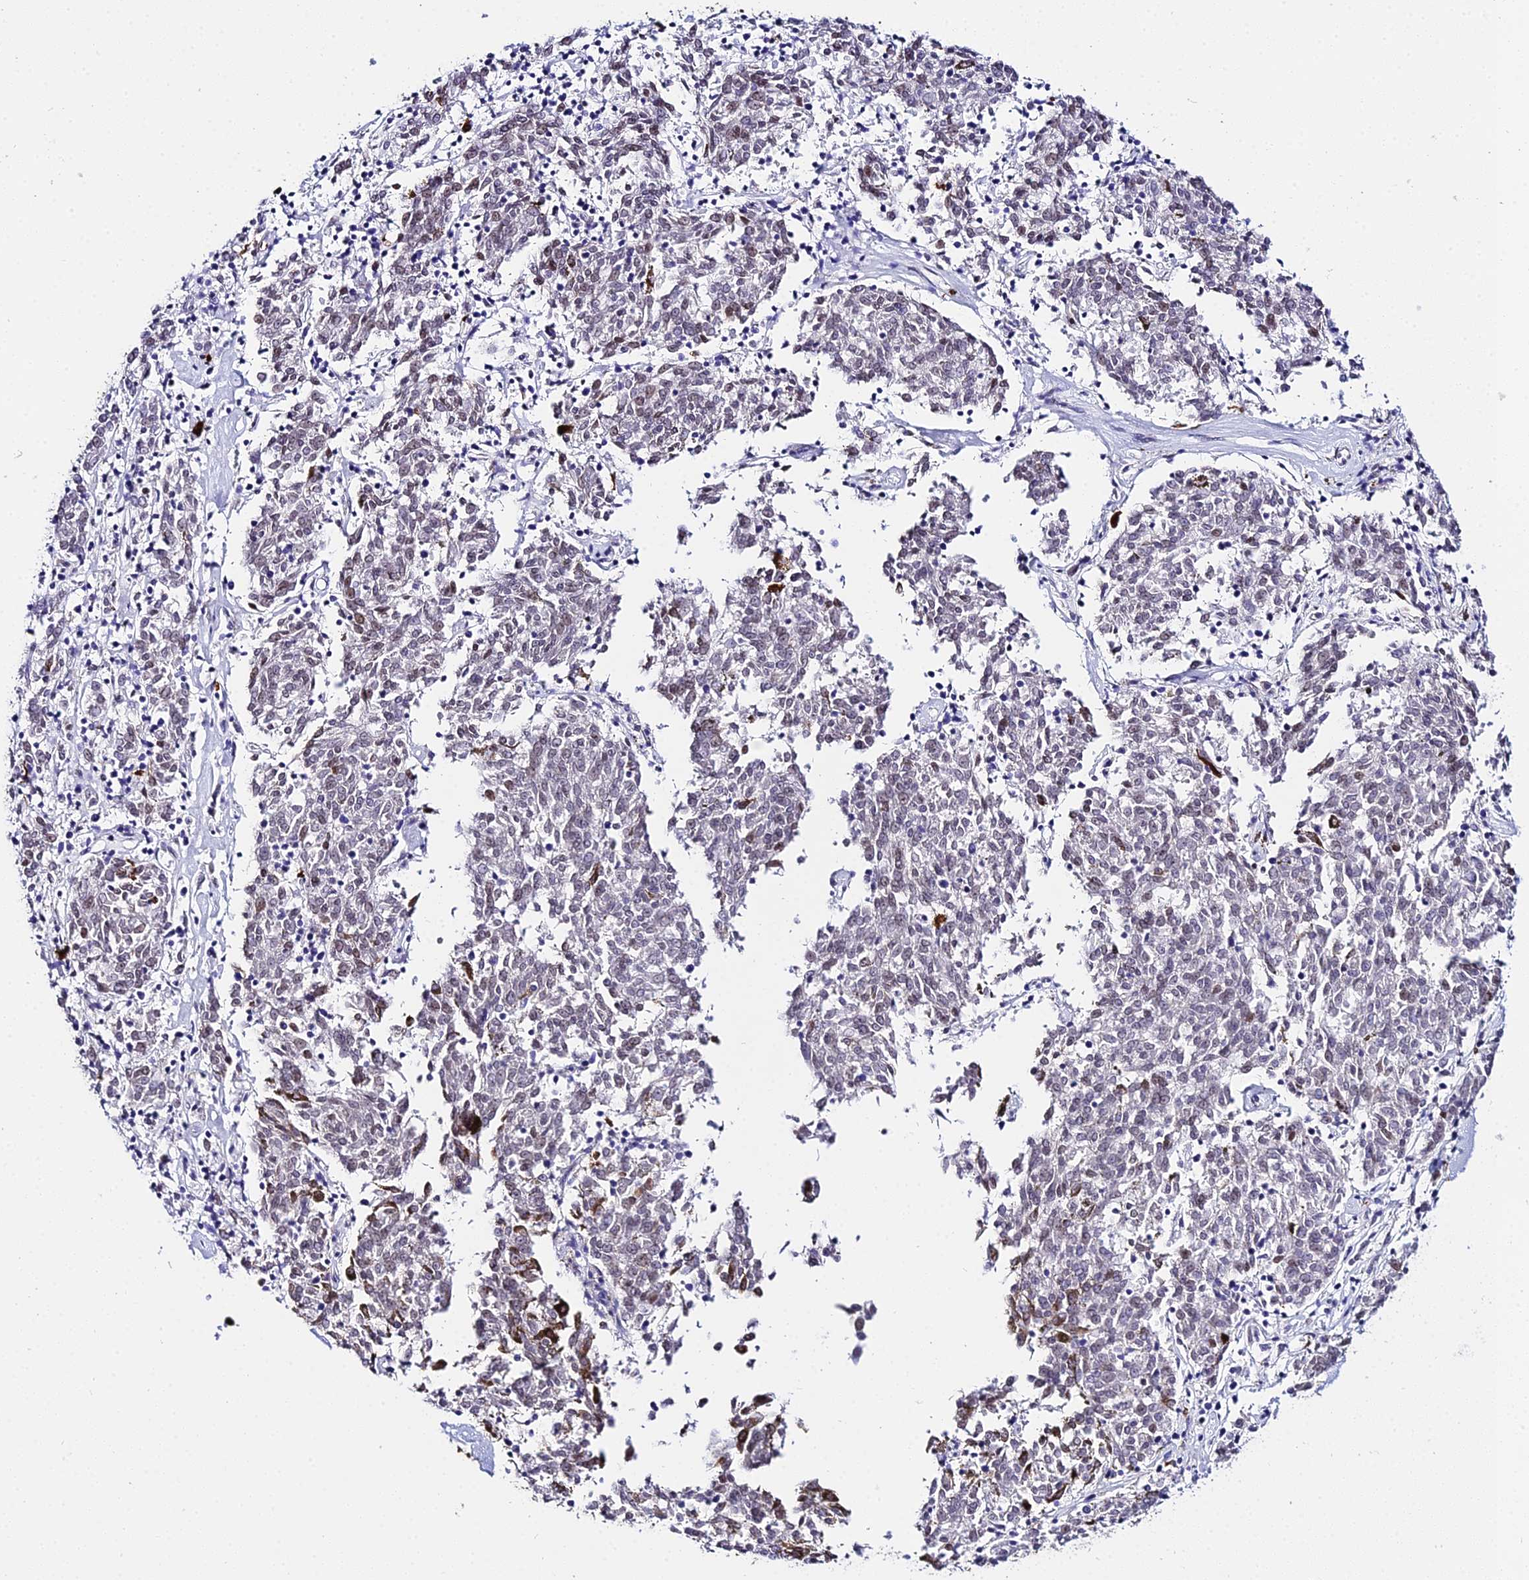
{"staining": {"intensity": "negative", "quantity": "none", "location": "none"}, "tissue": "melanoma", "cell_type": "Tumor cells", "image_type": "cancer", "snomed": [{"axis": "morphology", "description": "Malignant melanoma, NOS"}, {"axis": "topography", "description": "Skin"}], "caption": "Photomicrograph shows no protein positivity in tumor cells of melanoma tissue.", "gene": "MCM10", "patient": {"sex": "female", "age": 72}}